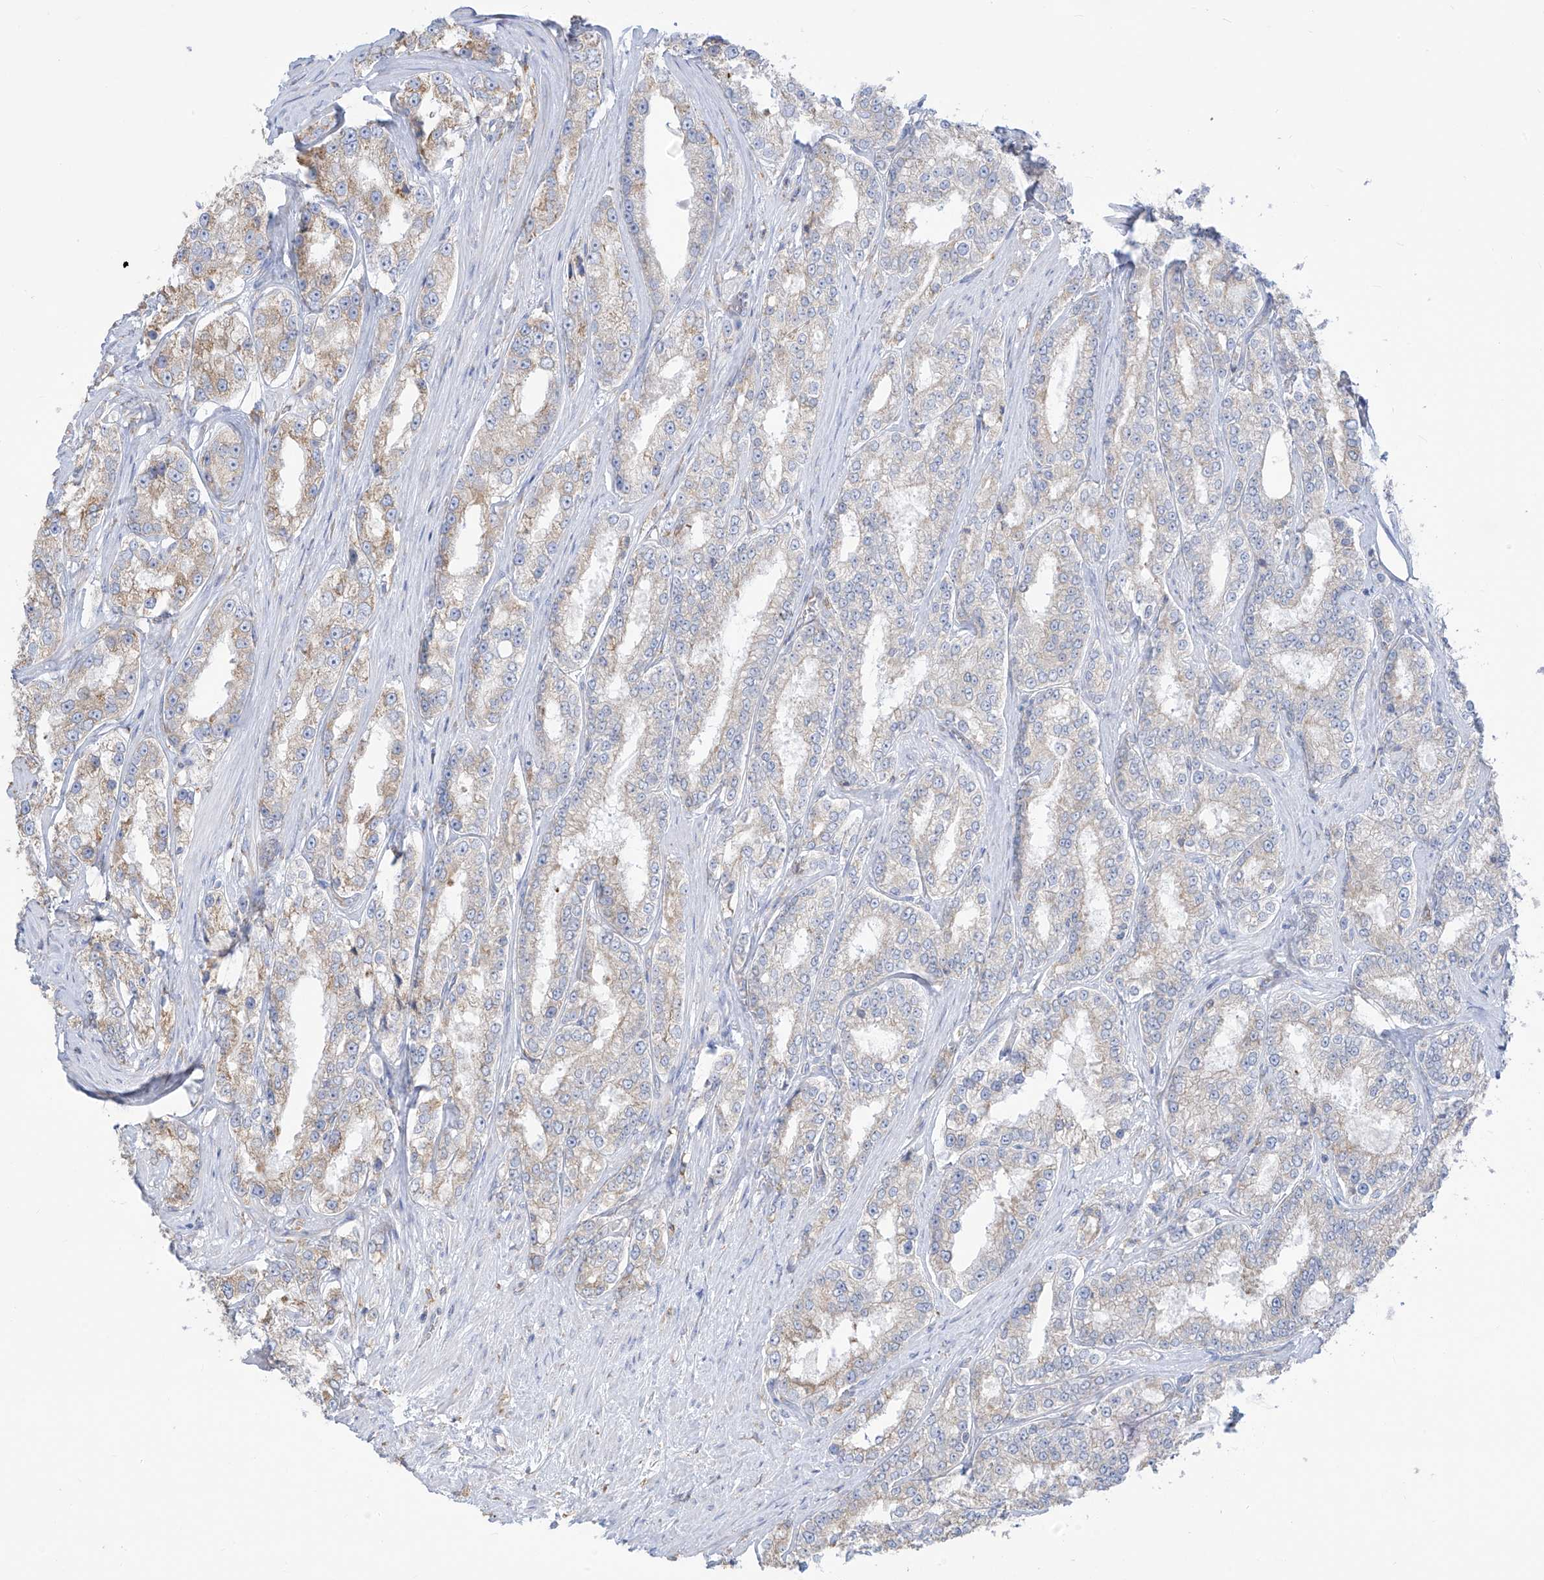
{"staining": {"intensity": "moderate", "quantity": "<25%", "location": "cytoplasmic/membranous"}, "tissue": "prostate cancer", "cell_type": "Tumor cells", "image_type": "cancer", "snomed": [{"axis": "morphology", "description": "Normal tissue, NOS"}, {"axis": "morphology", "description": "Adenocarcinoma, High grade"}, {"axis": "topography", "description": "Prostate"}], "caption": "Prostate cancer stained for a protein (brown) shows moderate cytoplasmic/membranous positive positivity in approximately <25% of tumor cells.", "gene": "PDIA6", "patient": {"sex": "male", "age": 83}}